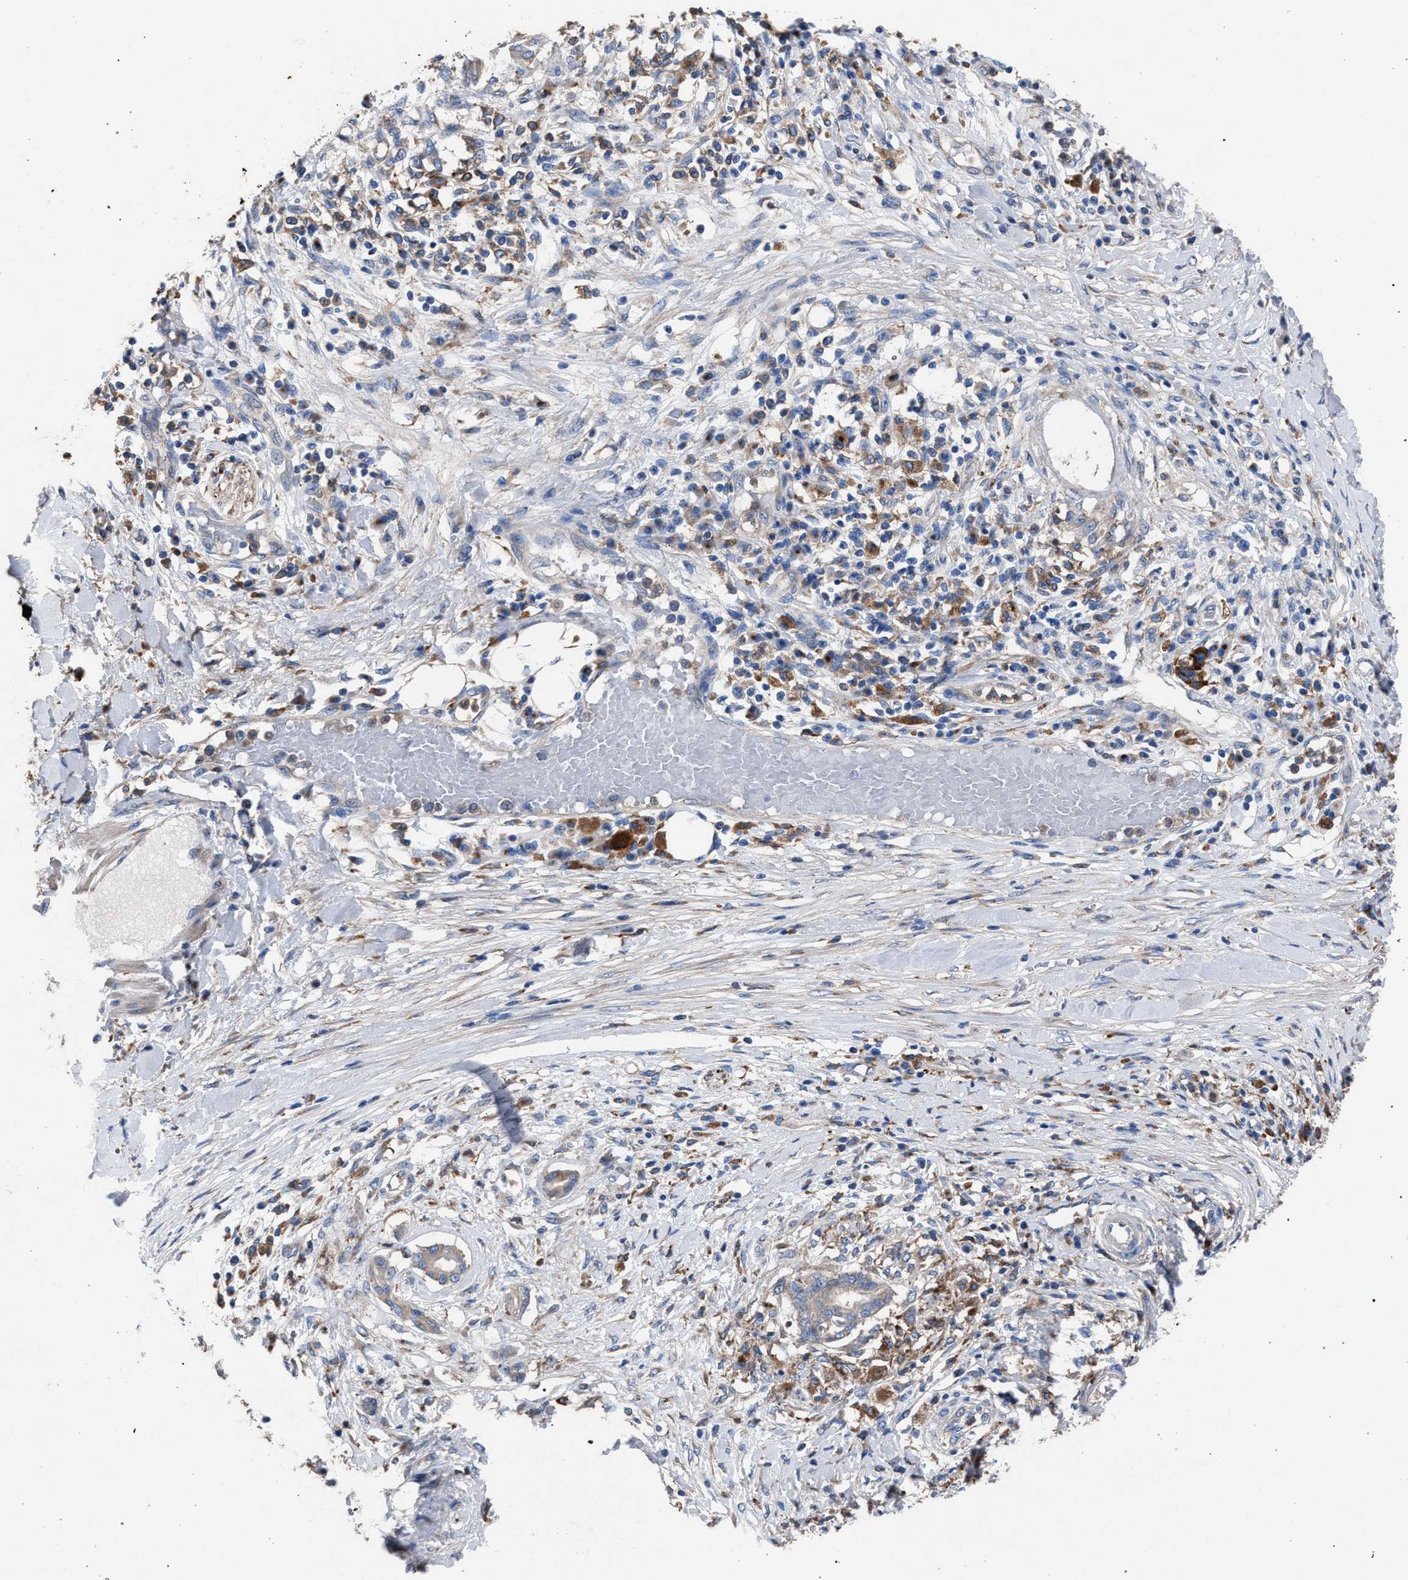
{"staining": {"intensity": "negative", "quantity": "none", "location": "none"}, "tissue": "pancreatic cancer", "cell_type": "Tumor cells", "image_type": "cancer", "snomed": [{"axis": "morphology", "description": "Adenocarcinoma, NOS"}, {"axis": "topography", "description": "Pancreas"}], "caption": "This is a histopathology image of IHC staining of pancreatic adenocarcinoma, which shows no staining in tumor cells. Brightfield microscopy of immunohistochemistry (IHC) stained with DAB (3,3'-diaminobenzidine) (brown) and hematoxylin (blue), captured at high magnification.", "gene": "ATP6V0A1", "patient": {"sex": "female", "age": 56}}